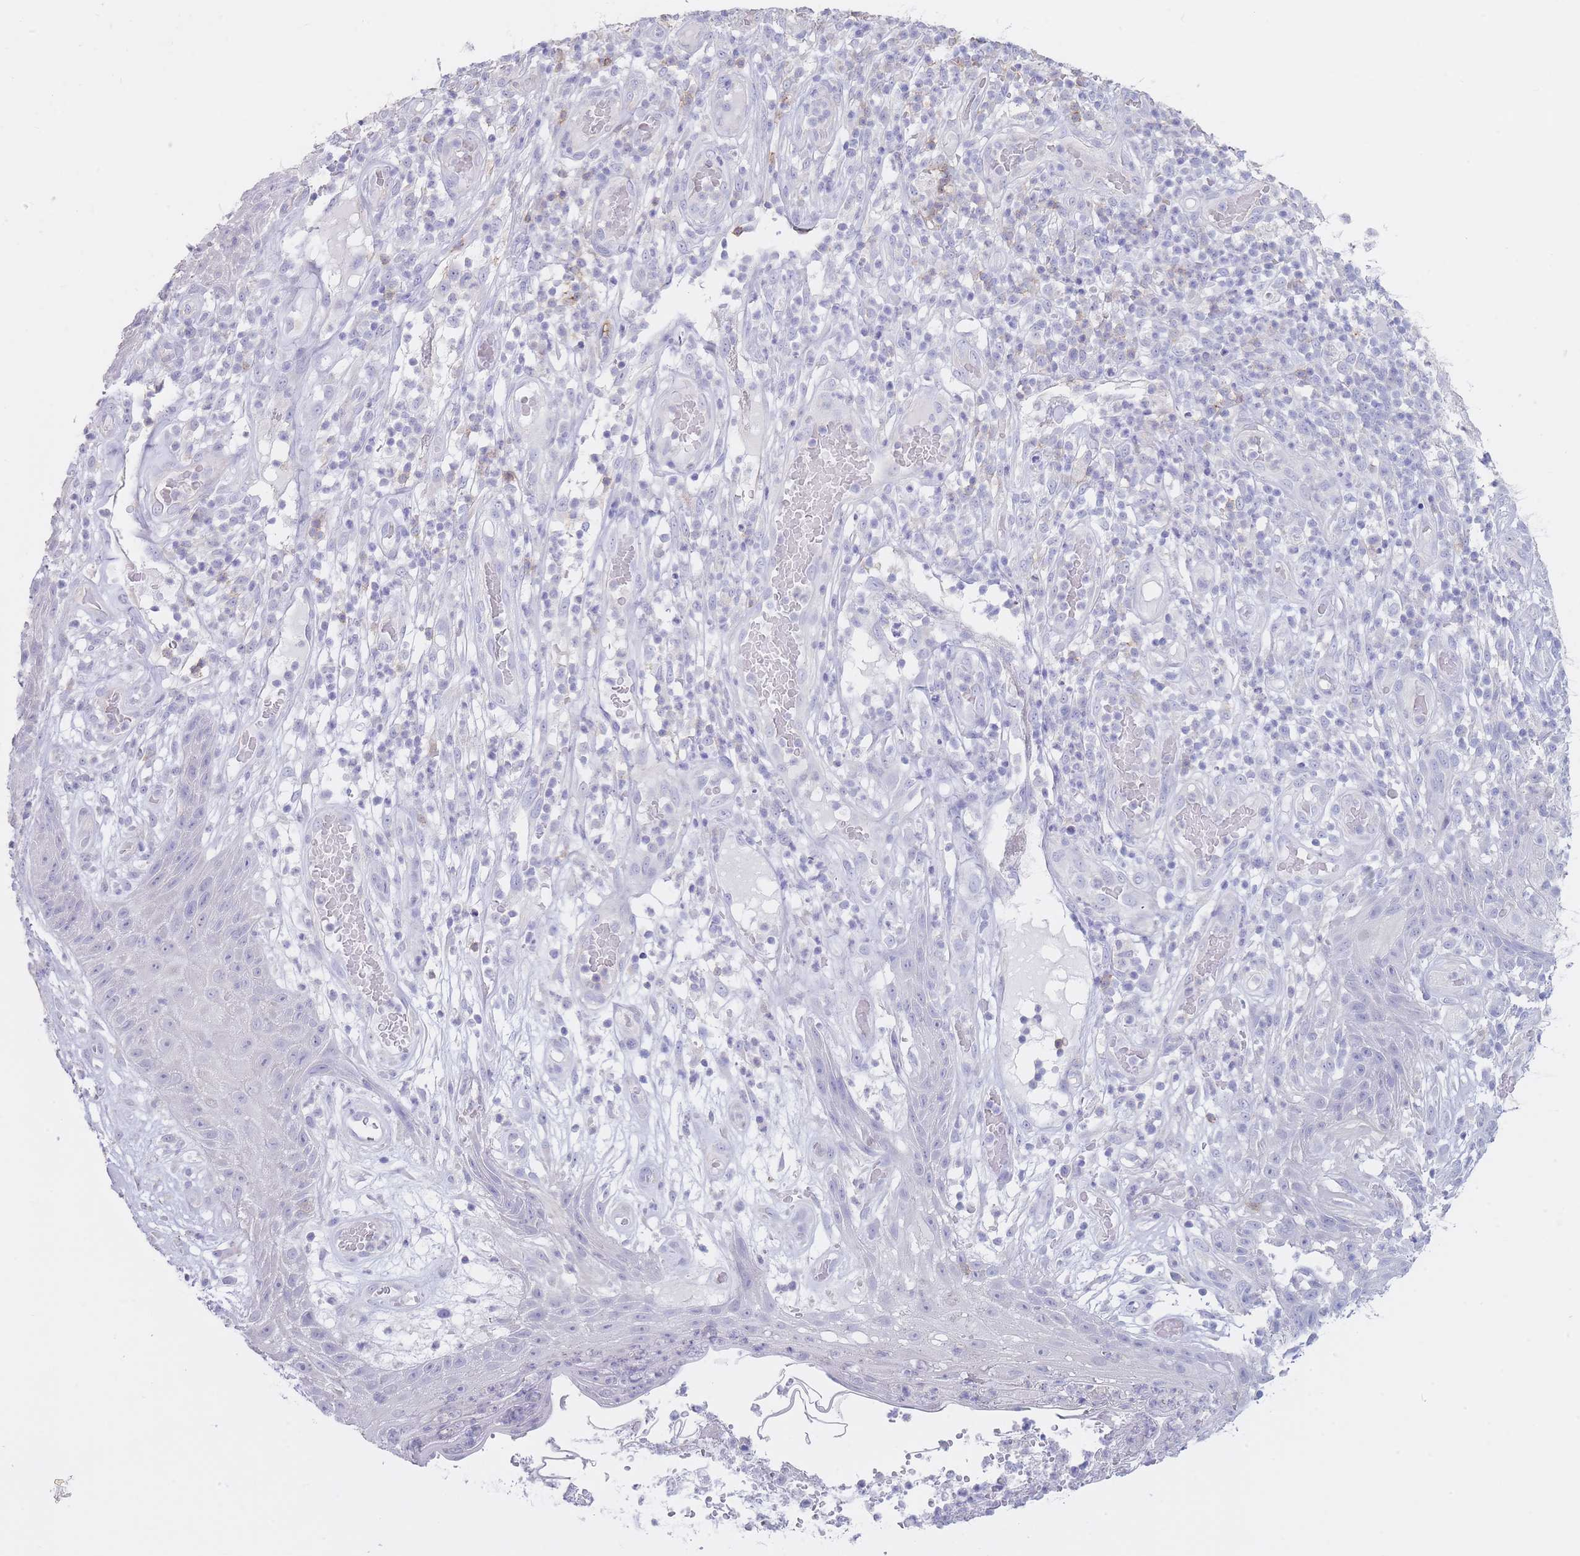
{"staining": {"intensity": "negative", "quantity": "none", "location": "none"}, "tissue": "skin cancer", "cell_type": "Tumor cells", "image_type": "cancer", "snomed": [{"axis": "morphology", "description": "Squamous cell carcinoma, NOS"}, {"axis": "topography", "description": "Skin"}], "caption": "Protein analysis of skin squamous cell carcinoma demonstrates no significant expression in tumor cells.", "gene": "CD37", "patient": {"sex": "female", "age": 87}}